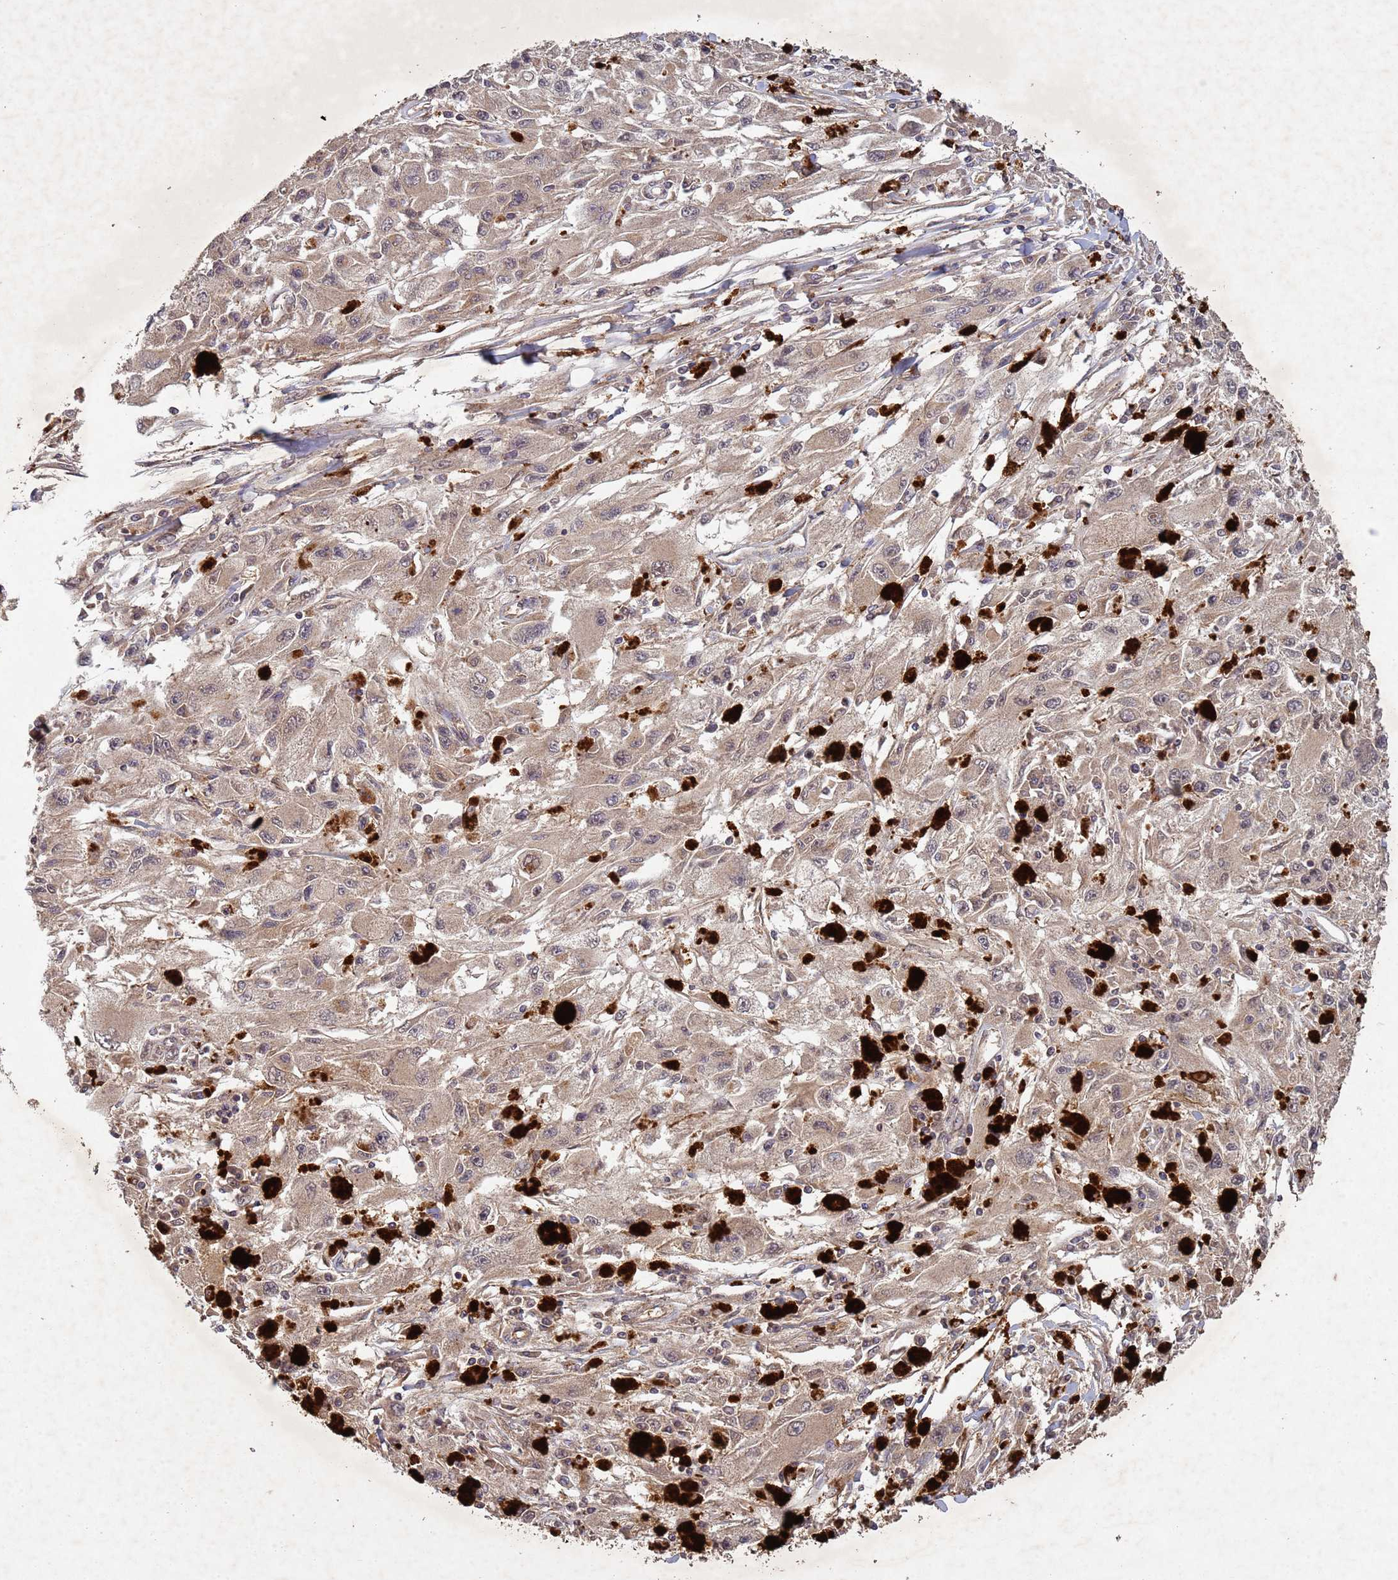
{"staining": {"intensity": "weak", "quantity": ">75%", "location": "cytoplasmic/membranous"}, "tissue": "melanoma", "cell_type": "Tumor cells", "image_type": "cancer", "snomed": [{"axis": "morphology", "description": "Malignant melanoma, Metastatic site"}, {"axis": "topography", "description": "Skin"}], "caption": "Weak cytoplasmic/membranous protein positivity is identified in approximately >75% of tumor cells in malignant melanoma (metastatic site).", "gene": "FASTKD1", "patient": {"sex": "male", "age": 53}}